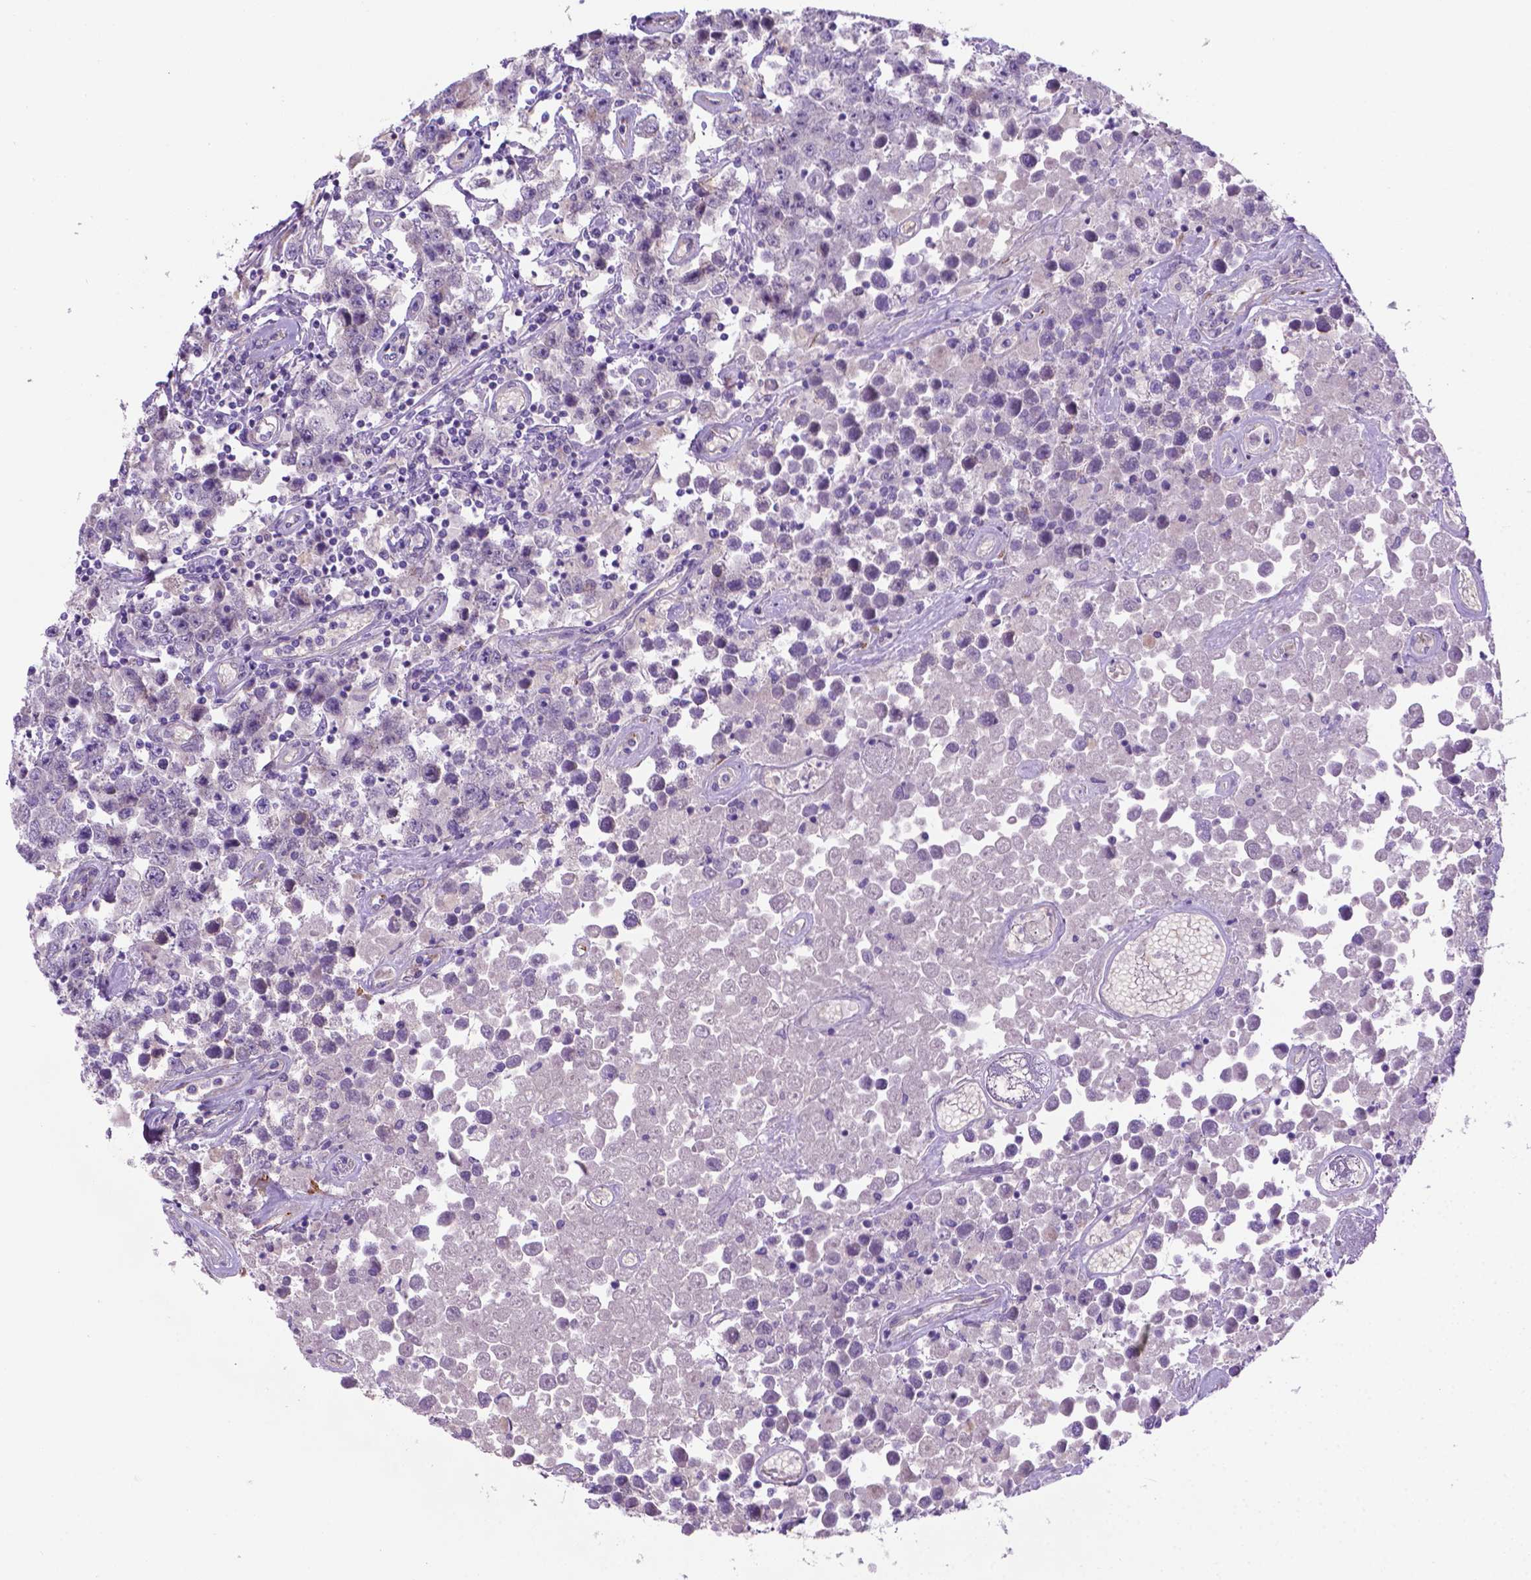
{"staining": {"intensity": "negative", "quantity": "none", "location": "none"}, "tissue": "testis cancer", "cell_type": "Tumor cells", "image_type": "cancer", "snomed": [{"axis": "morphology", "description": "Seminoma, NOS"}, {"axis": "topography", "description": "Testis"}], "caption": "An immunohistochemistry image of testis cancer is shown. There is no staining in tumor cells of testis cancer.", "gene": "CCER2", "patient": {"sex": "male", "age": 52}}